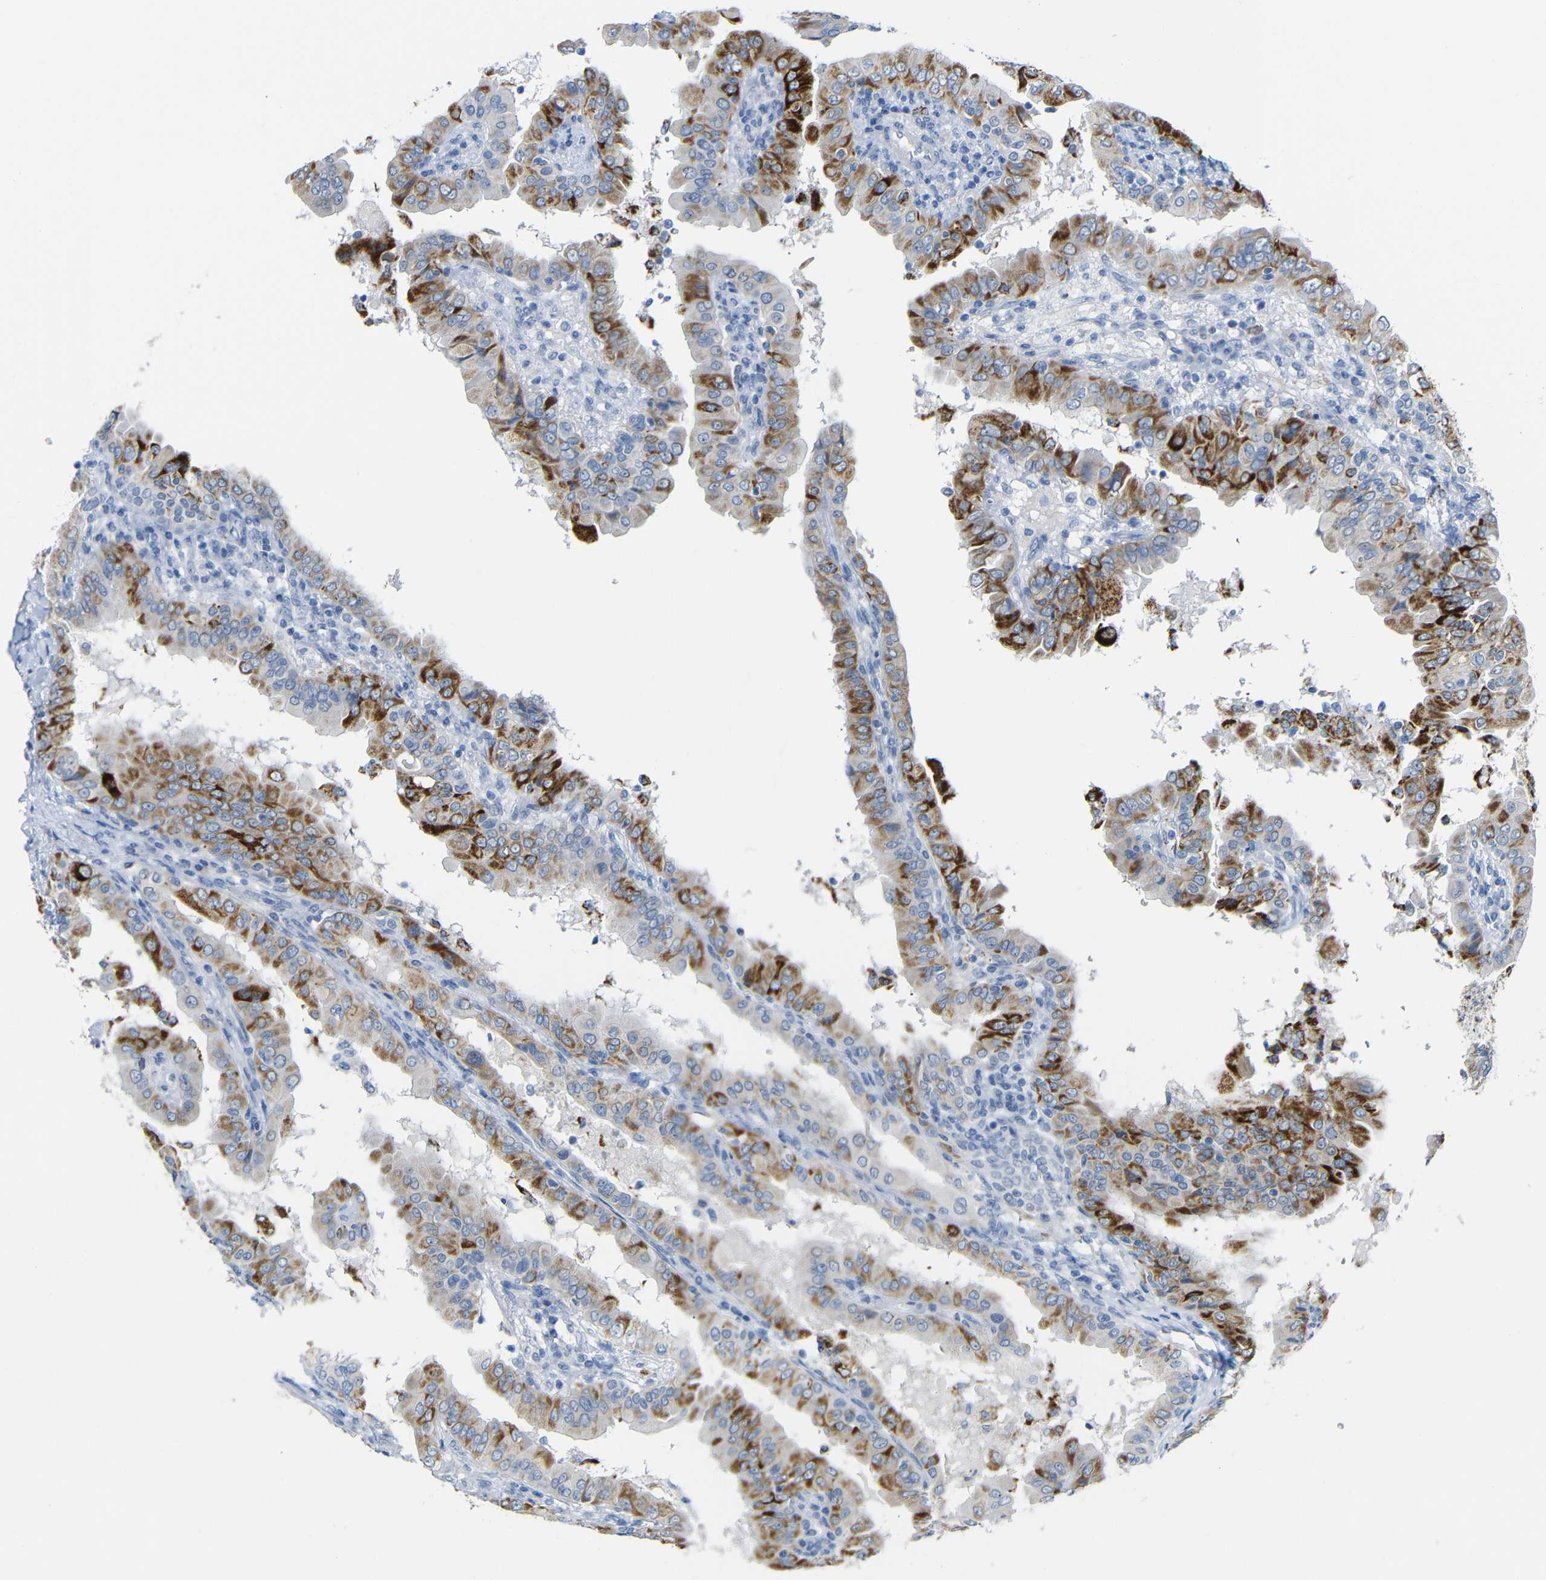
{"staining": {"intensity": "strong", "quantity": "25%-75%", "location": "cytoplasmic/membranous"}, "tissue": "thyroid cancer", "cell_type": "Tumor cells", "image_type": "cancer", "snomed": [{"axis": "morphology", "description": "Papillary adenocarcinoma, NOS"}, {"axis": "topography", "description": "Thyroid gland"}], "caption": "Tumor cells reveal strong cytoplasmic/membranous expression in about 25%-75% of cells in papillary adenocarcinoma (thyroid).", "gene": "C15orf48", "patient": {"sex": "male", "age": 33}}